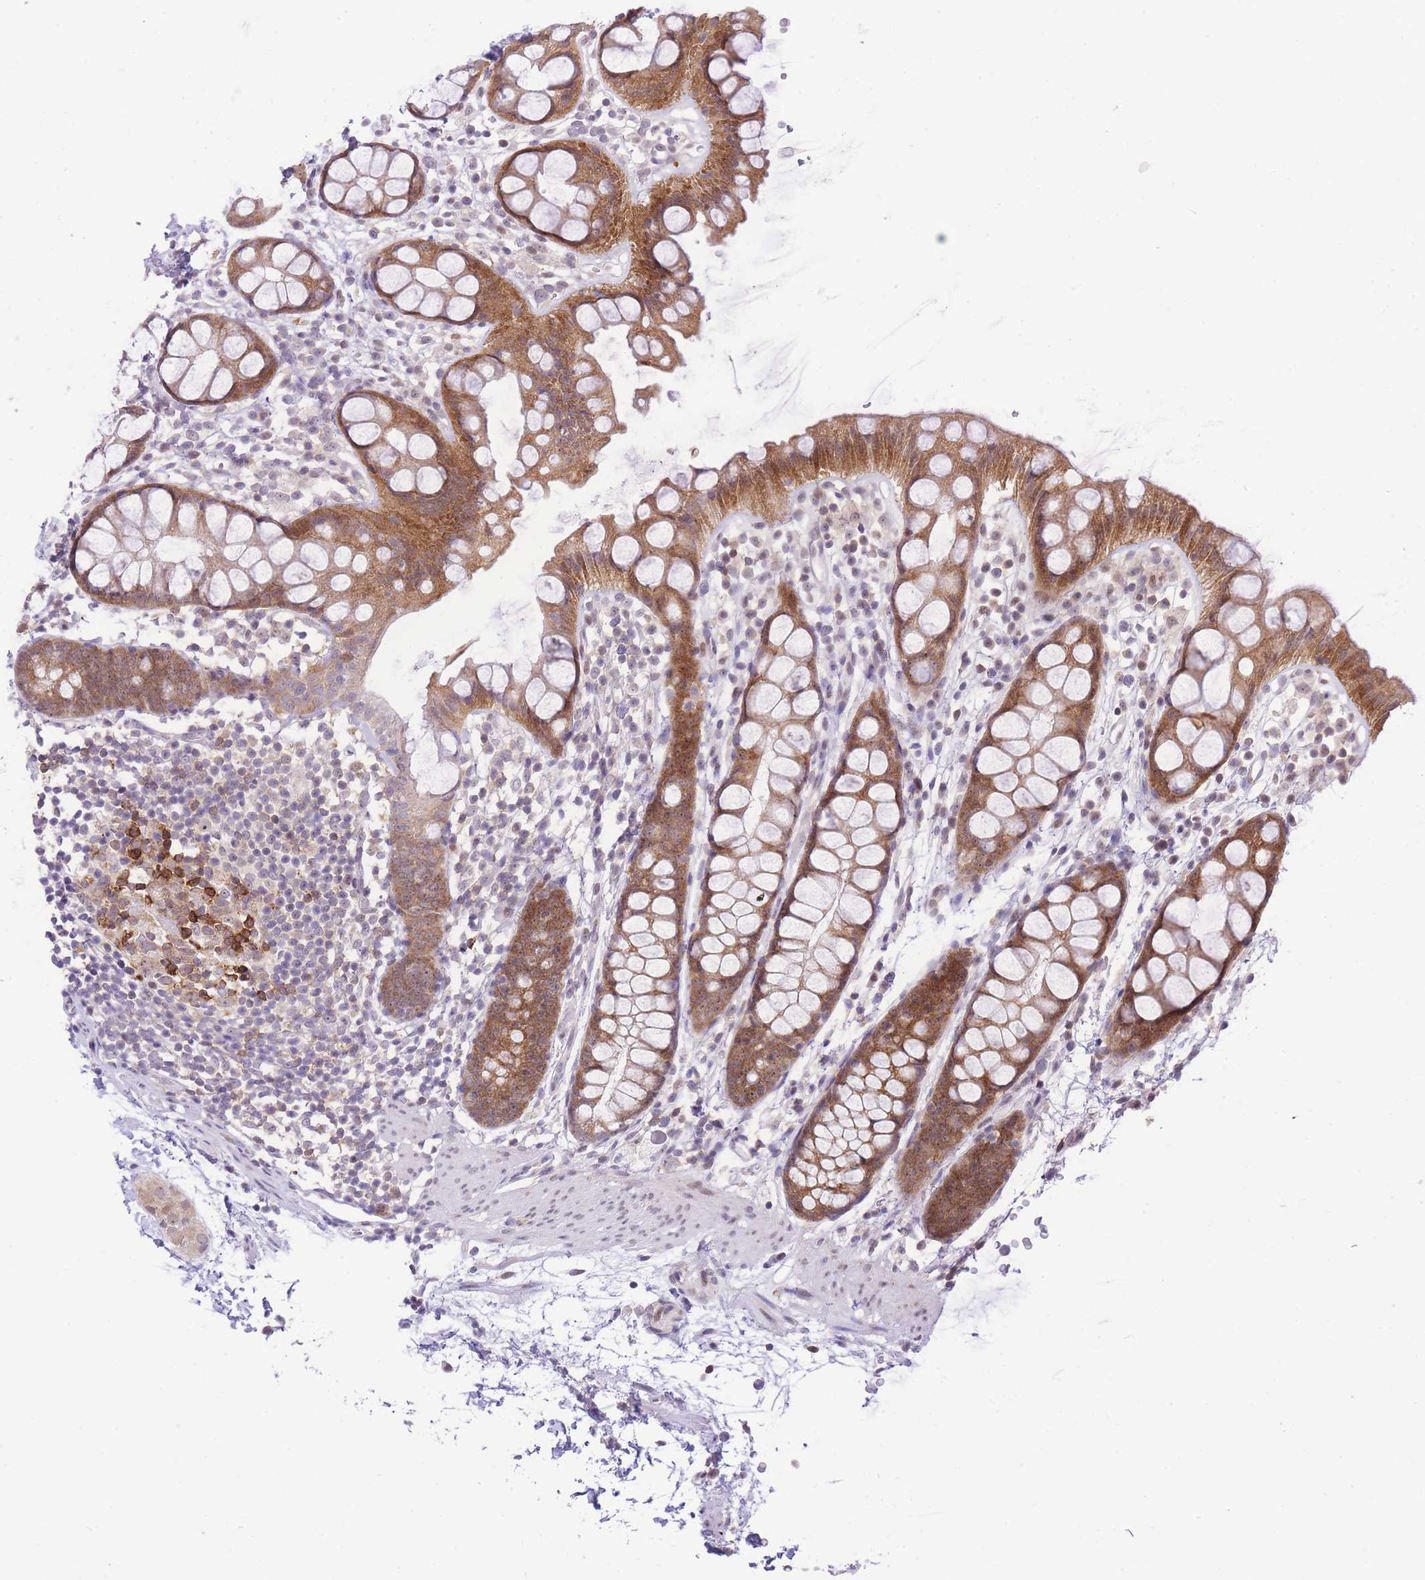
{"staining": {"intensity": "moderate", "quantity": ">75%", "location": "cytoplasmic/membranous"}, "tissue": "rectum", "cell_type": "Glandular cells", "image_type": "normal", "snomed": [{"axis": "morphology", "description": "Normal tissue, NOS"}, {"axis": "topography", "description": "Rectum"}], "caption": "High-magnification brightfield microscopy of benign rectum stained with DAB (3,3'-diaminobenzidine) (brown) and counterstained with hematoxylin (blue). glandular cells exhibit moderate cytoplasmic/membranous staining is identified in approximately>75% of cells.", "gene": "STK39", "patient": {"sex": "female", "age": 65}}